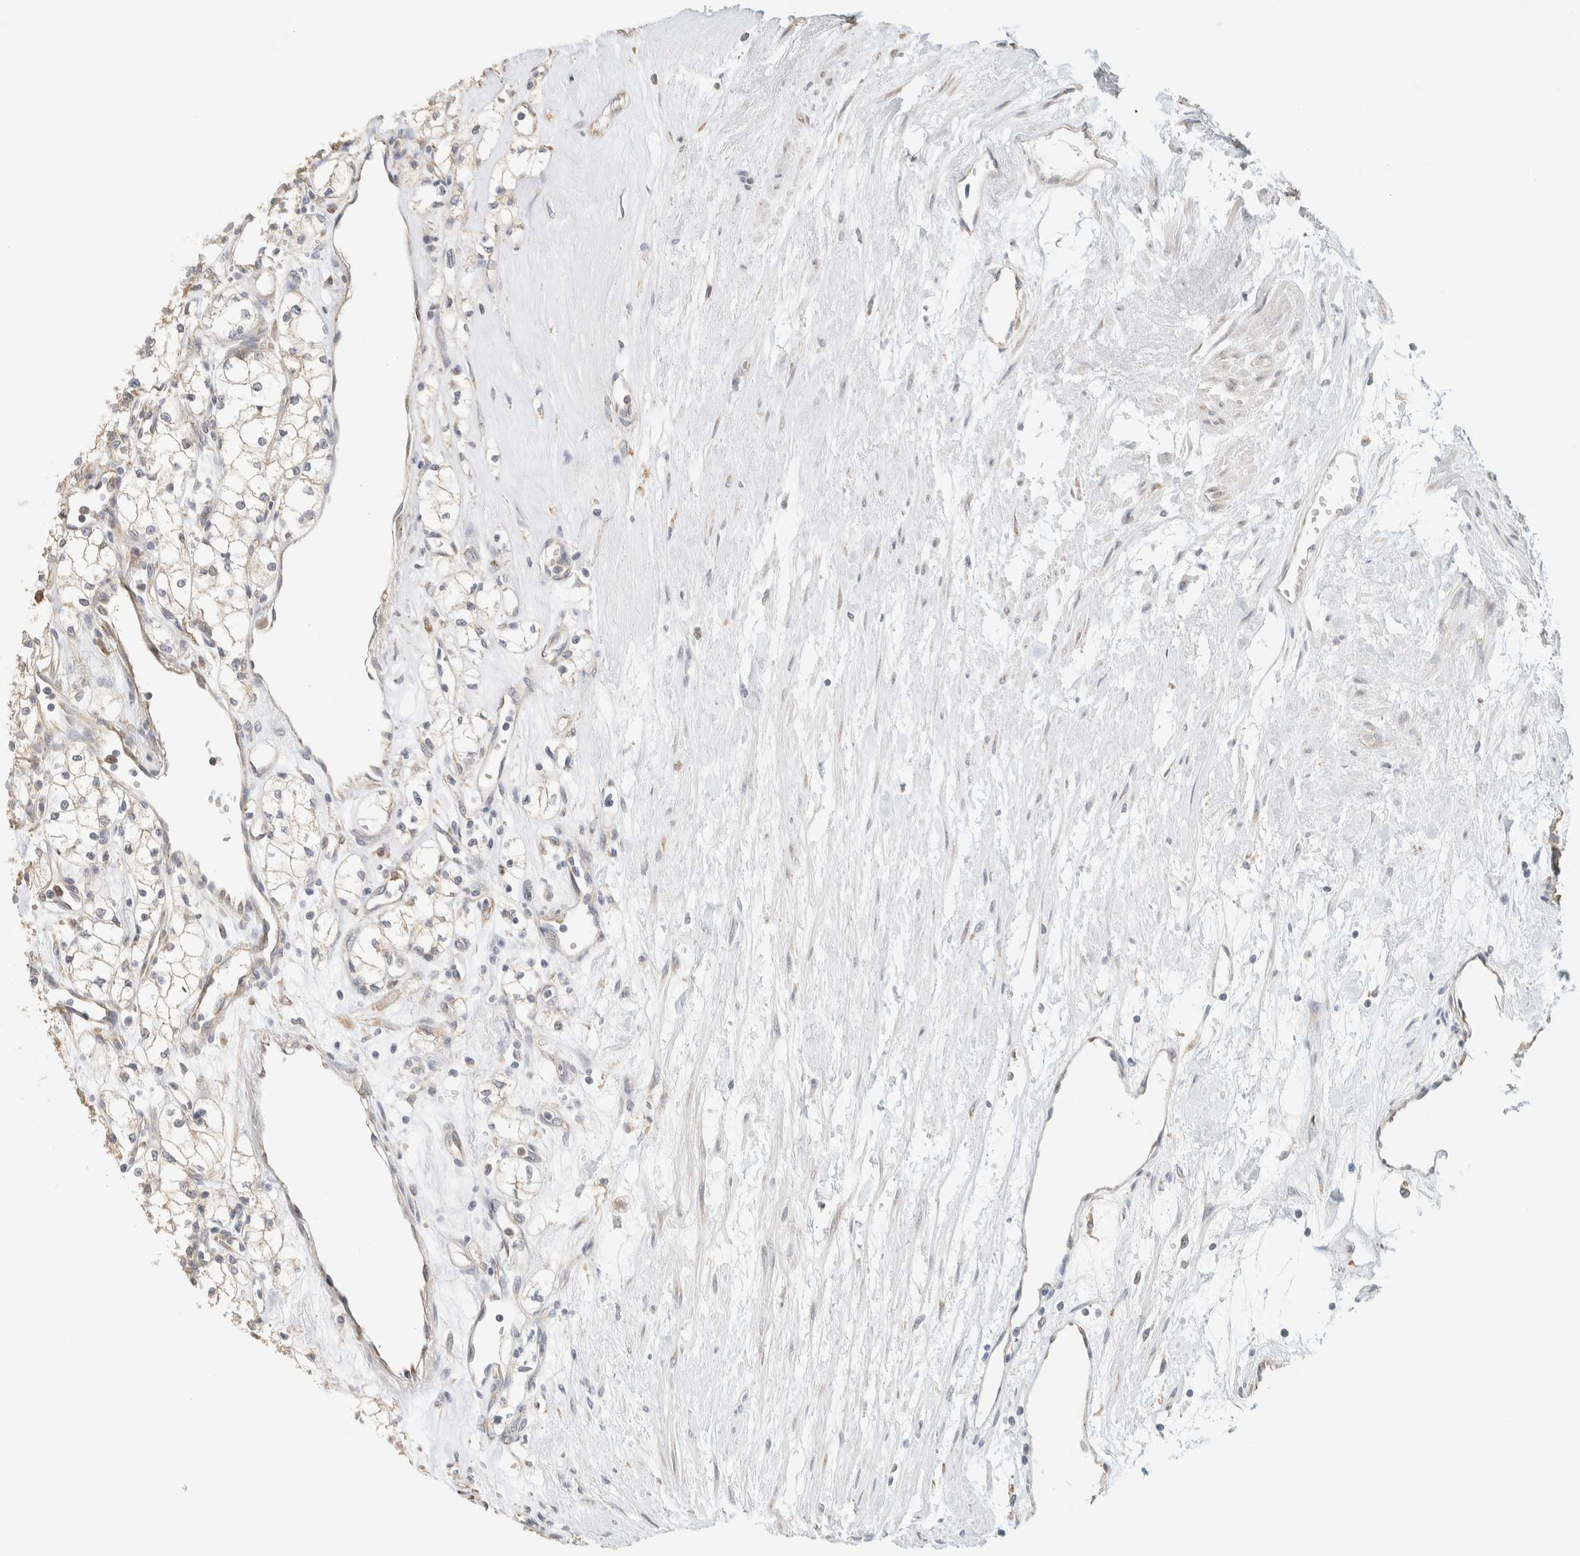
{"staining": {"intensity": "negative", "quantity": "none", "location": "none"}, "tissue": "renal cancer", "cell_type": "Tumor cells", "image_type": "cancer", "snomed": [{"axis": "morphology", "description": "Adenocarcinoma, NOS"}, {"axis": "topography", "description": "Kidney"}], "caption": "Photomicrograph shows no protein expression in tumor cells of renal adenocarcinoma tissue.", "gene": "TTC3", "patient": {"sex": "male", "age": 59}}